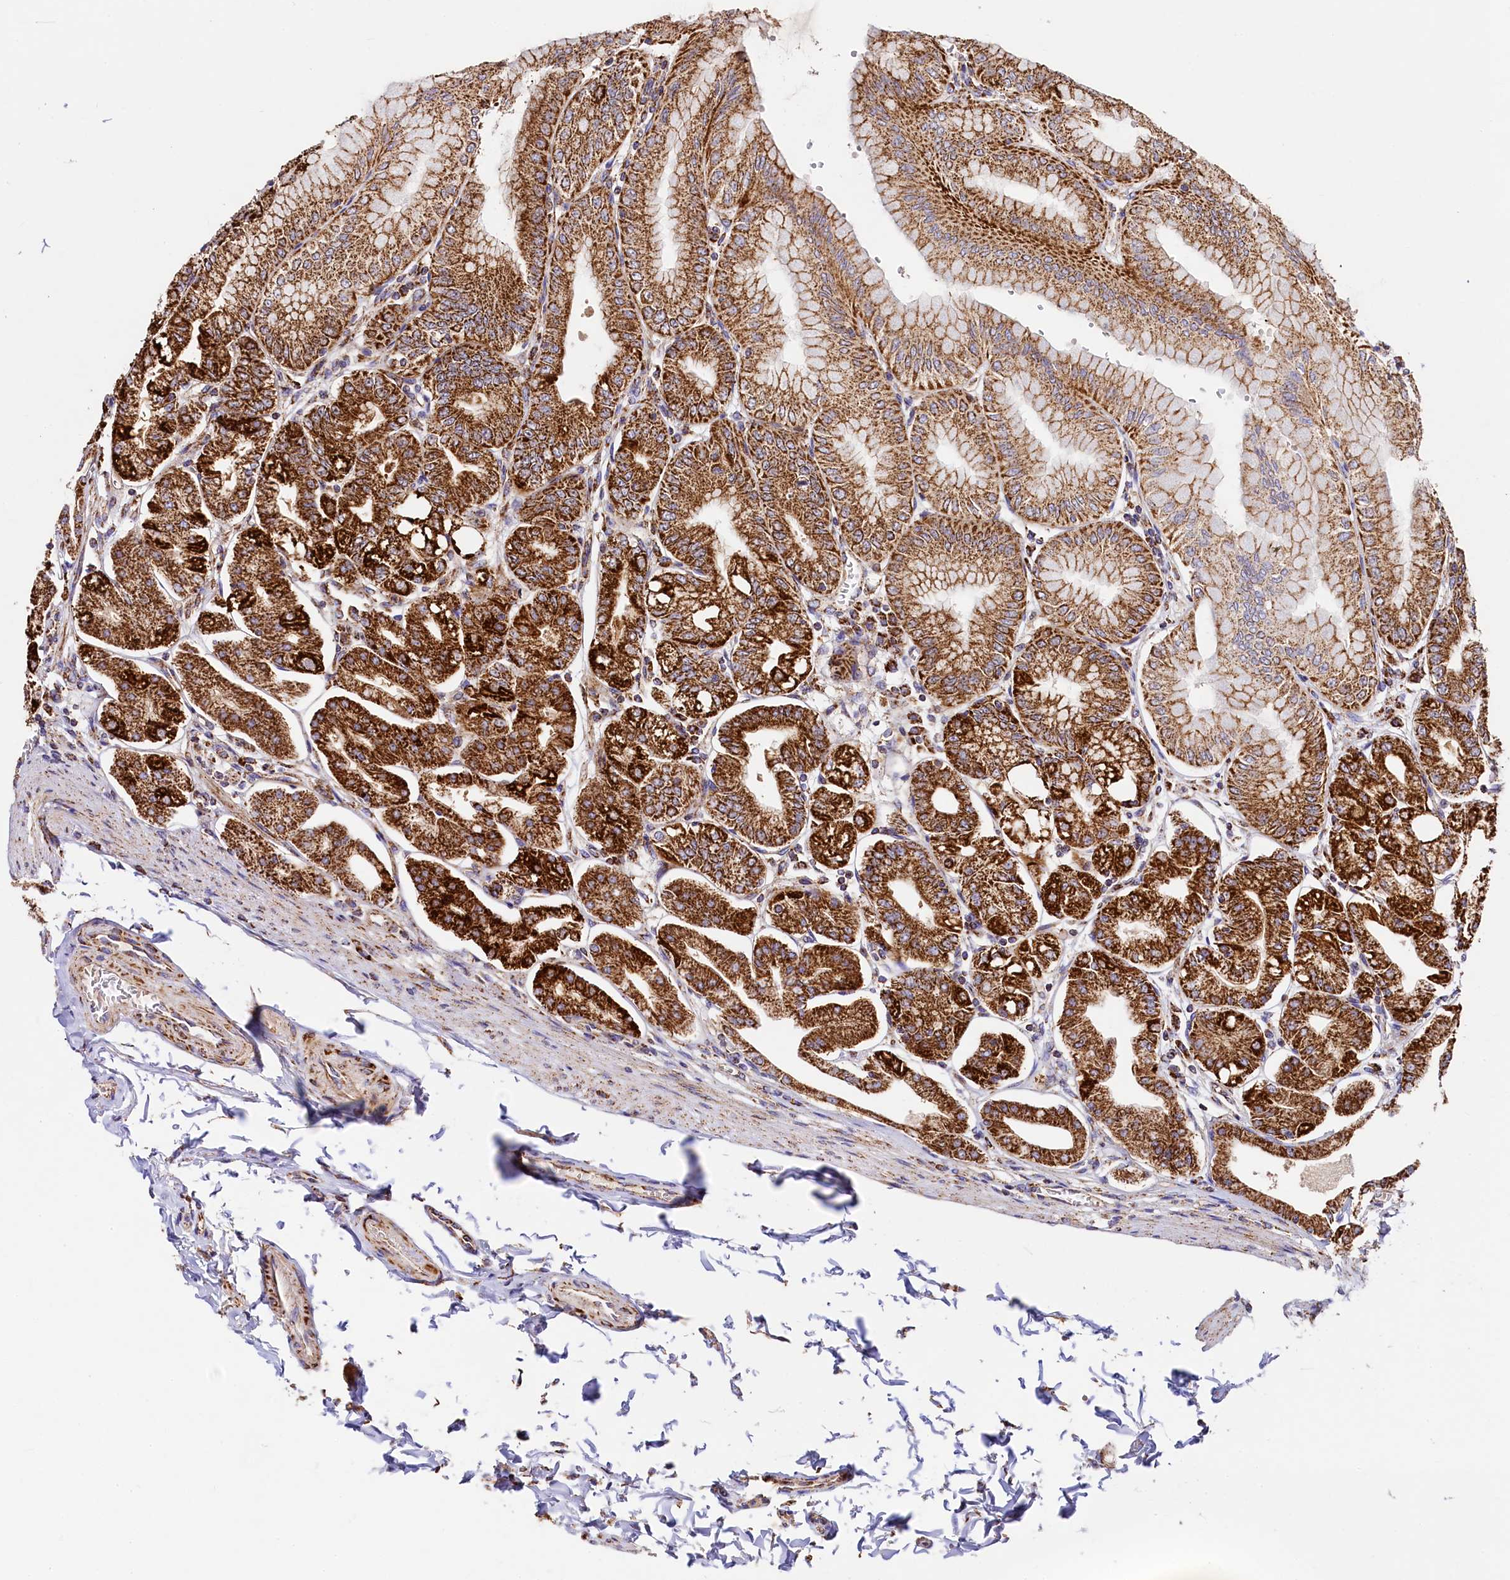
{"staining": {"intensity": "strong", "quantity": ">75%", "location": "cytoplasmic/membranous"}, "tissue": "stomach", "cell_type": "Glandular cells", "image_type": "normal", "snomed": [{"axis": "morphology", "description": "Normal tissue, NOS"}, {"axis": "topography", "description": "Stomach, lower"}], "caption": "Immunohistochemistry (IHC) photomicrograph of unremarkable stomach stained for a protein (brown), which exhibits high levels of strong cytoplasmic/membranous positivity in approximately >75% of glandular cells.", "gene": "CLYBL", "patient": {"sex": "male", "age": 71}}